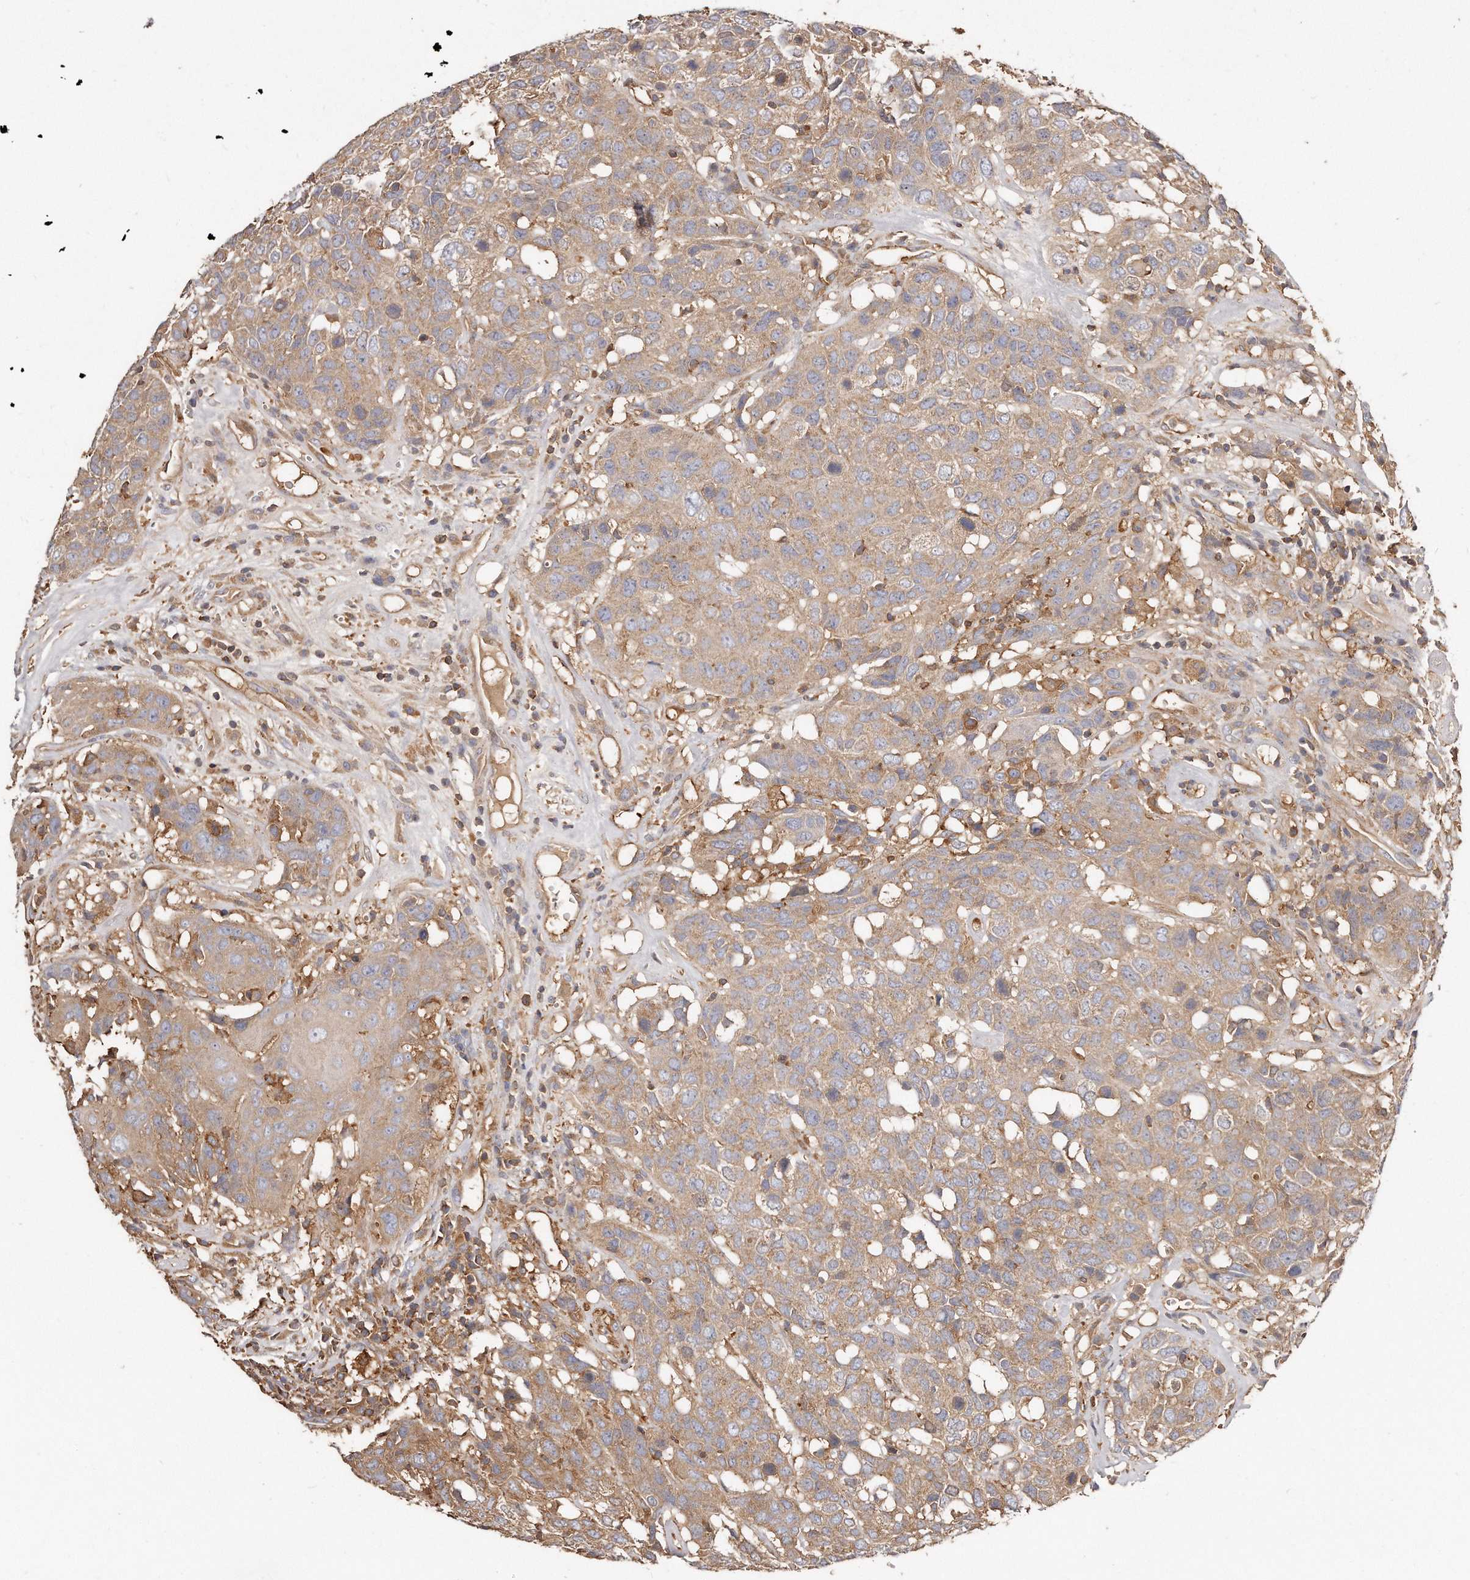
{"staining": {"intensity": "weak", "quantity": "25%-75%", "location": "cytoplasmic/membranous"}, "tissue": "head and neck cancer", "cell_type": "Tumor cells", "image_type": "cancer", "snomed": [{"axis": "morphology", "description": "Squamous cell carcinoma, NOS"}, {"axis": "topography", "description": "Head-Neck"}], "caption": "Weak cytoplasmic/membranous positivity is identified in approximately 25%-75% of tumor cells in head and neck cancer. (IHC, brightfield microscopy, high magnification).", "gene": "CAP1", "patient": {"sex": "male", "age": 66}}